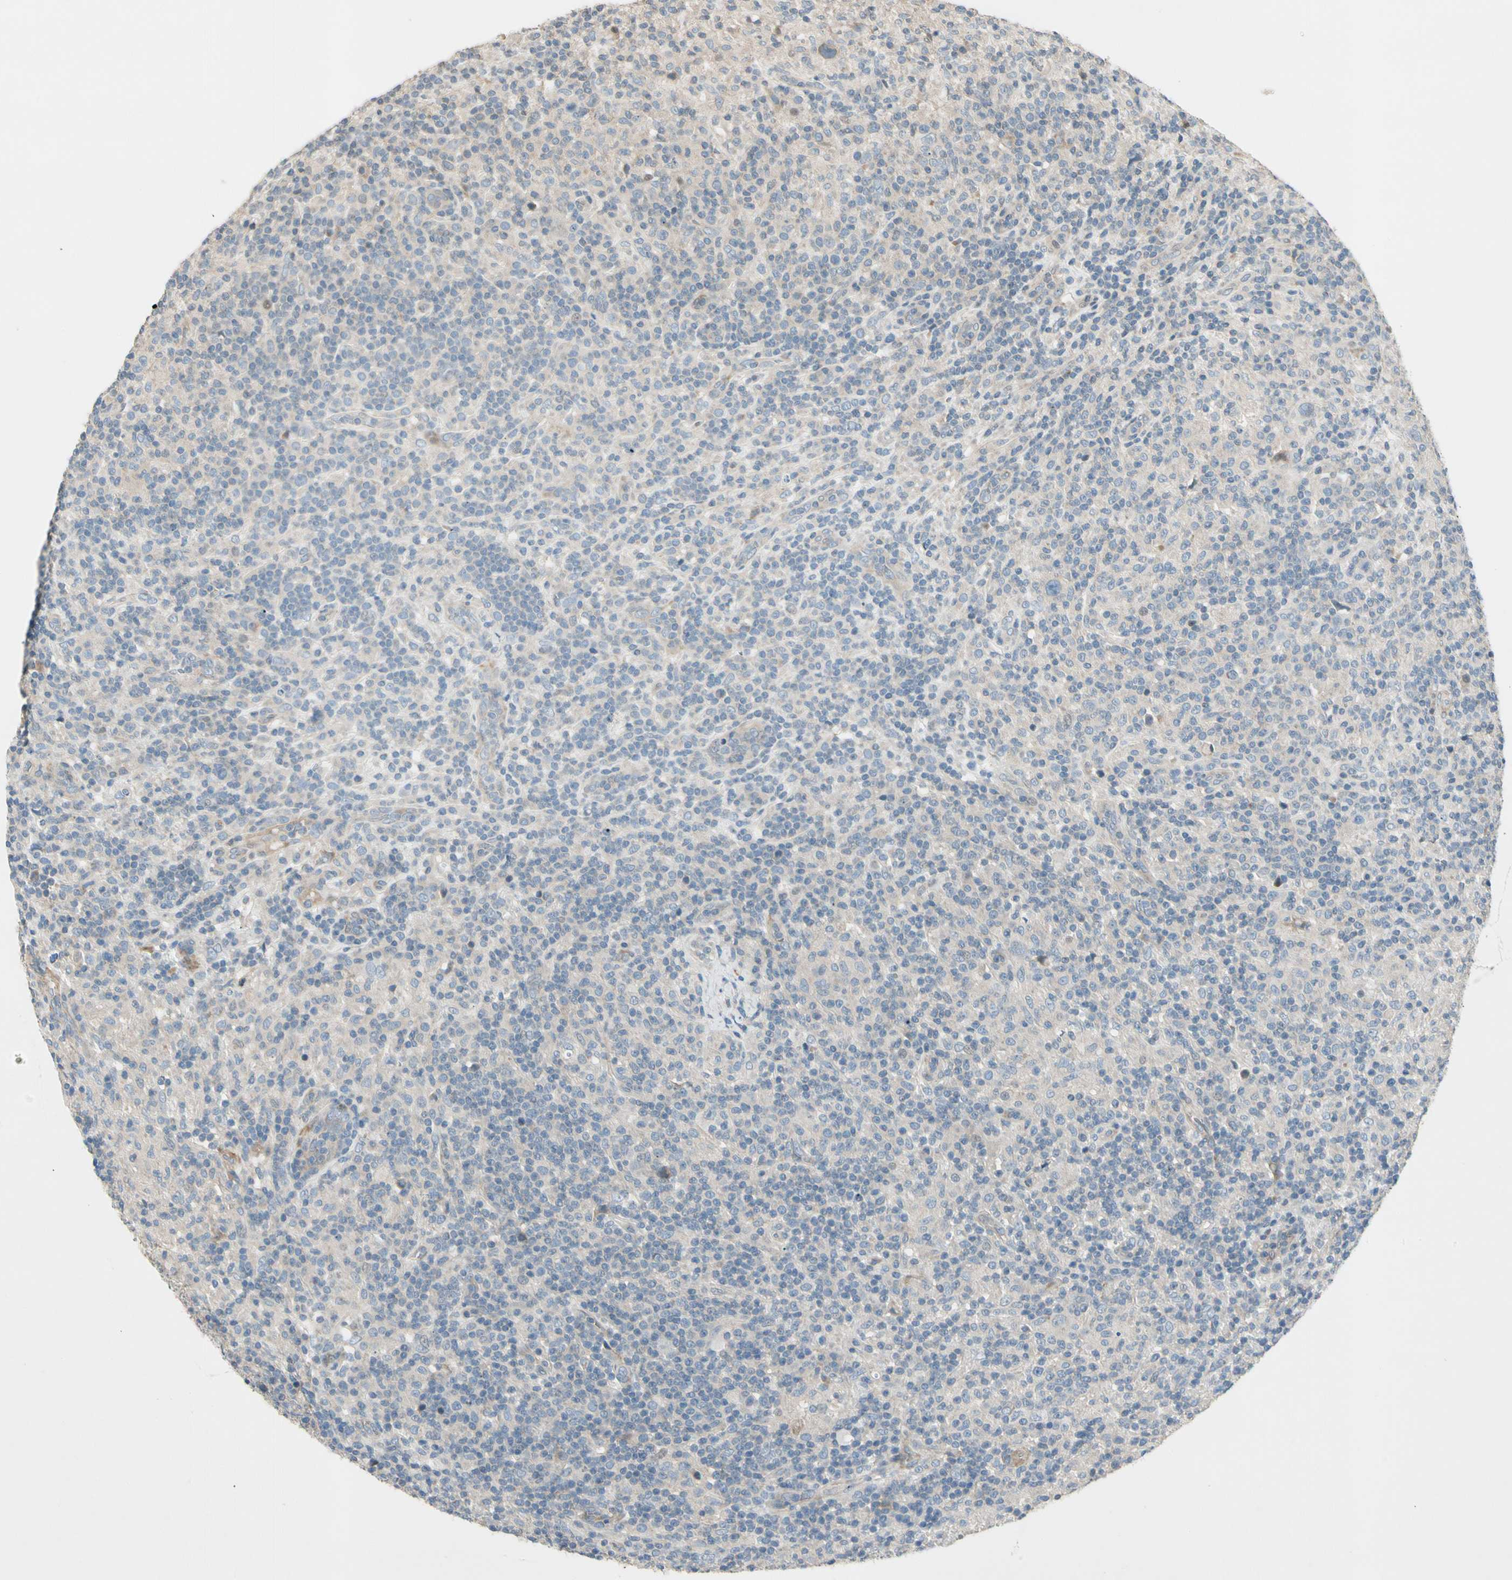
{"staining": {"intensity": "negative", "quantity": "none", "location": "none"}, "tissue": "lymphoma", "cell_type": "Tumor cells", "image_type": "cancer", "snomed": [{"axis": "morphology", "description": "Hodgkin's disease, NOS"}, {"axis": "topography", "description": "Lymph node"}], "caption": "Immunohistochemistry (IHC) histopathology image of human Hodgkin's disease stained for a protein (brown), which demonstrates no positivity in tumor cells.", "gene": "ADGRA3", "patient": {"sex": "male", "age": 70}}